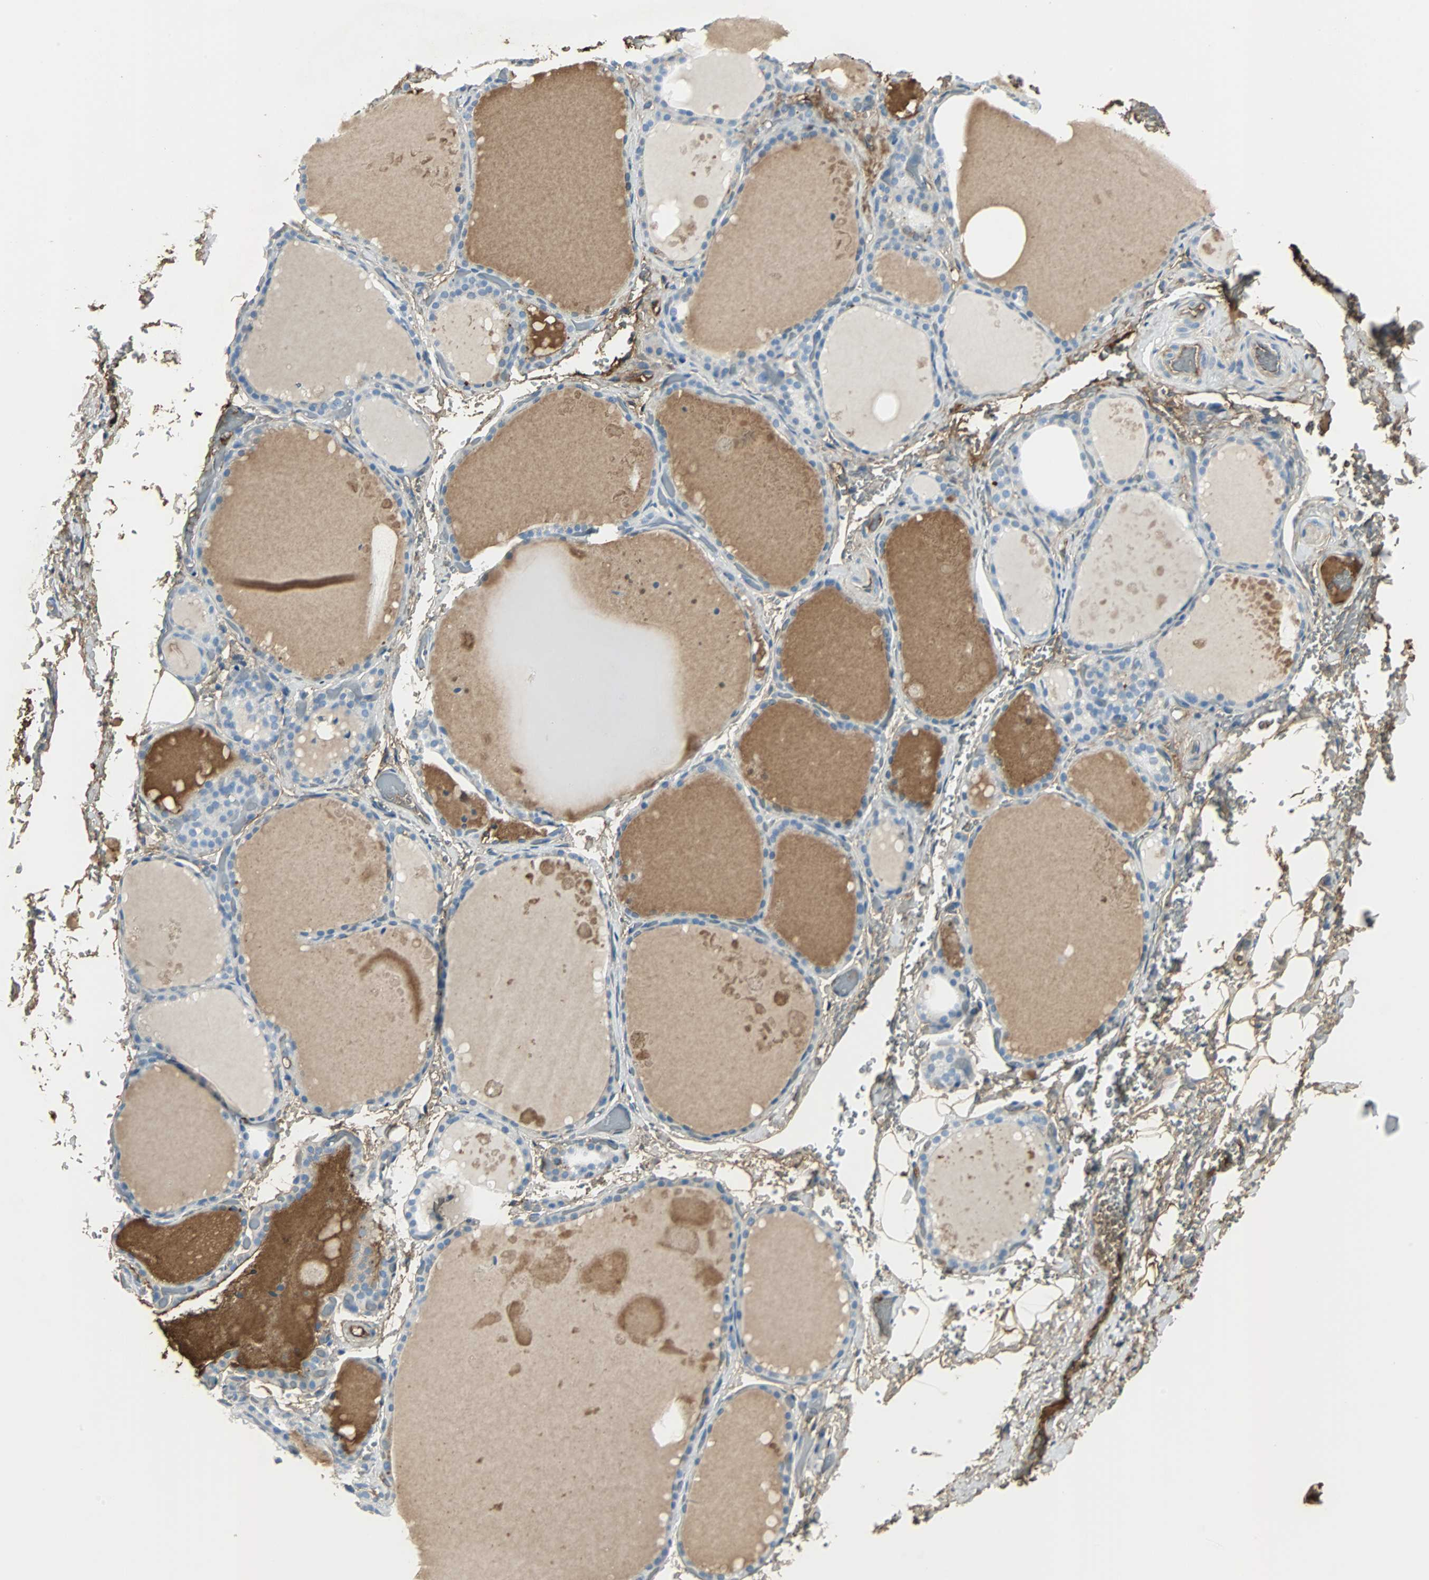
{"staining": {"intensity": "weak", "quantity": "<25%", "location": "cytoplasmic/membranous"}, "tissue": "thyroid gland", "cell_type": "Glandular cells", "image_type": "normal", "snomed": [{"axis": "morphology", "description": "Normal tissue, NOS"}, {"axis": "topography", "description": "Thyroid gland"}], "caption": "Immunohistochemistry histopathology image of benign thyroid gland: thyroid gland stained with DAB (3,3'-diaminobenzidine) demonstrates no significant protein staining in glandular cells.", "gene": "IGHA1", "patient": {"sex": "male", "age": 61}}